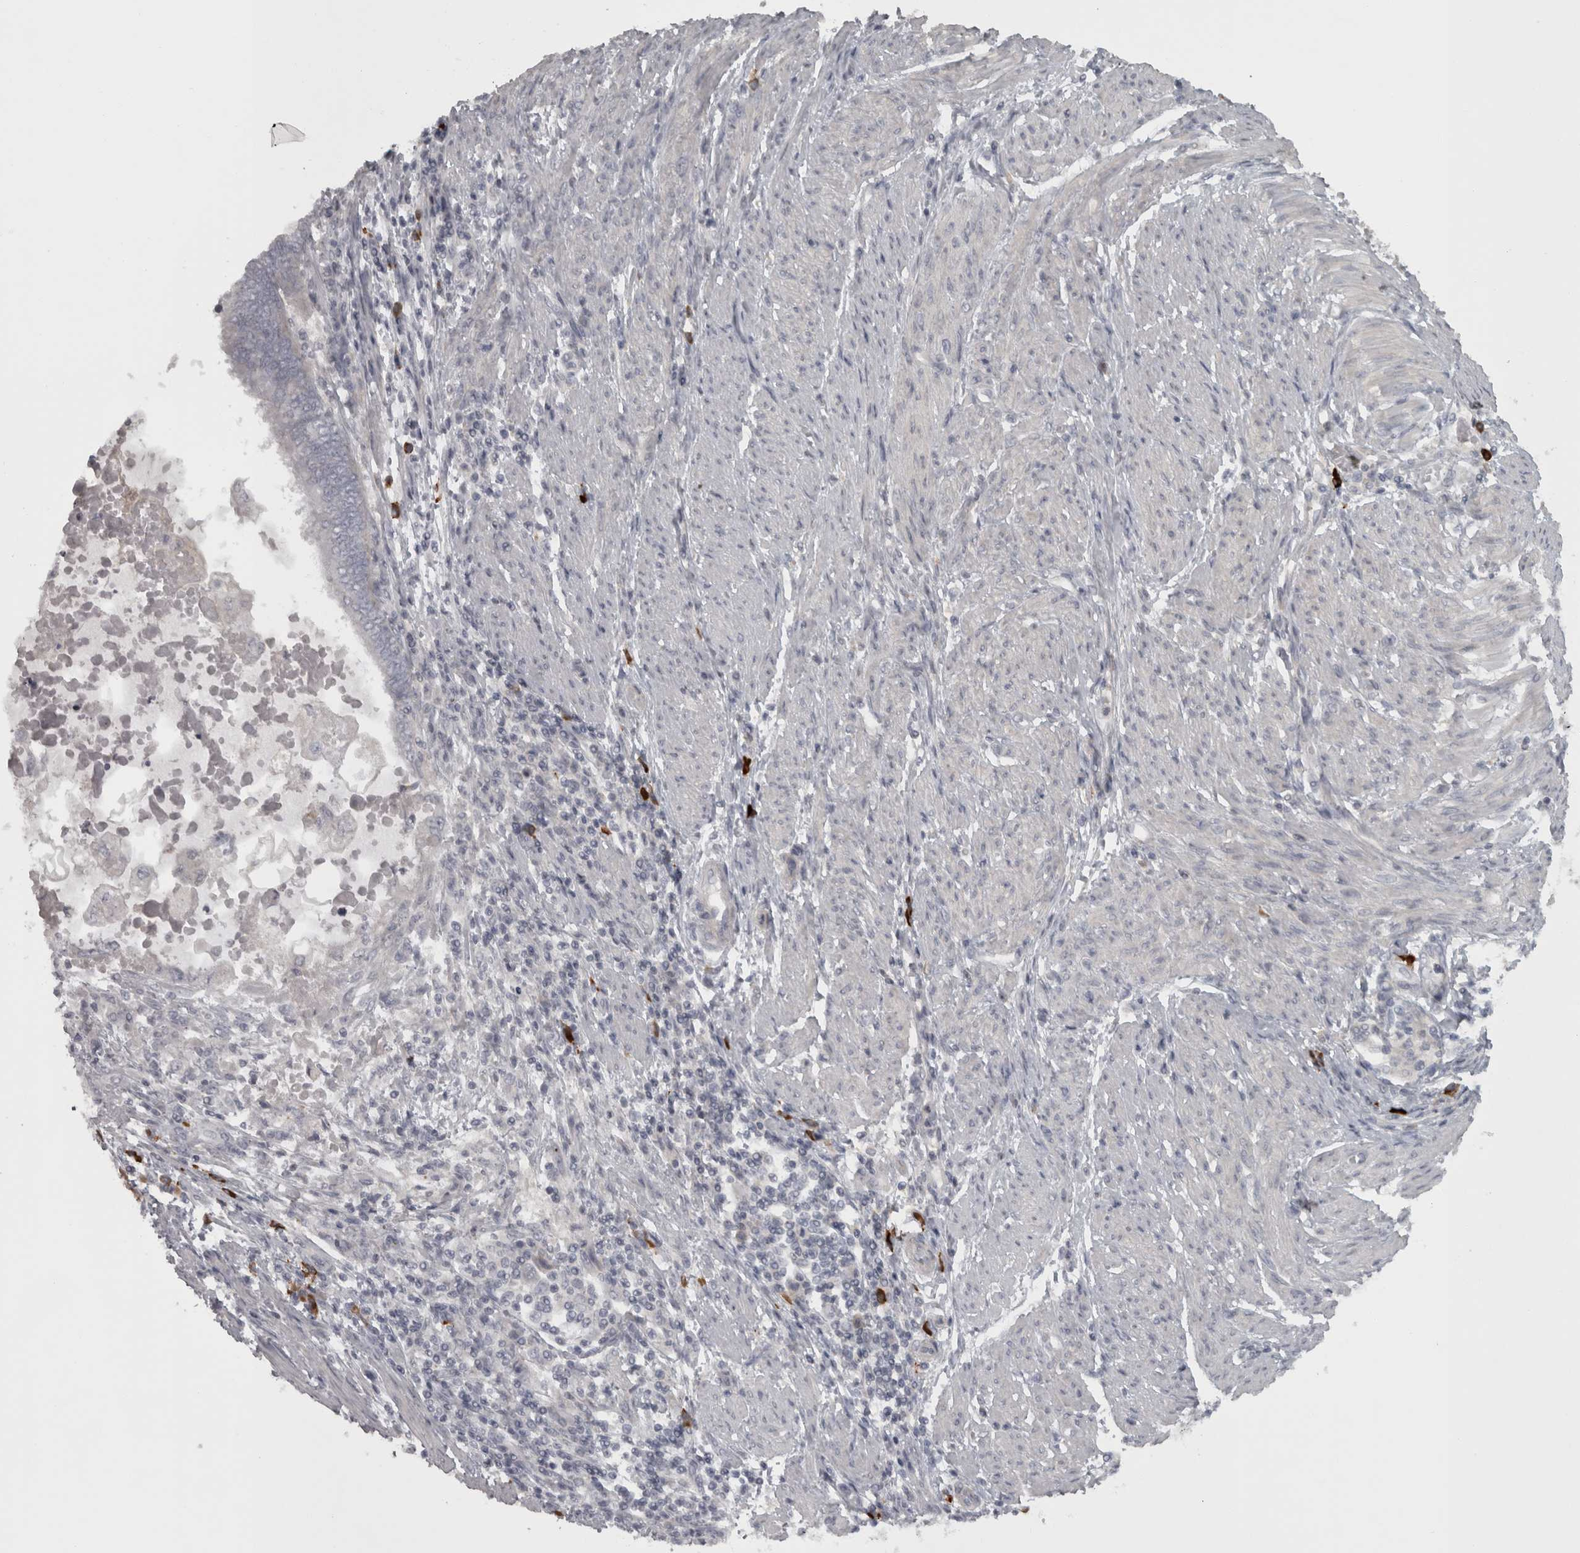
{"staining": {"intensity": "negative", "quantity": "none", "location": "none"}, "tissue": "endometrial cancer", "cell_type": "Tumor cells", "image_type": "cancer", "snomed": [{"axis": "morphology", "description": "Adenocarcinoma, NOS"}, {"axis": "topography", "description": "Uterus"}, {"axis": "topography", "description": "Endometrium"}], "caption": "An immunohistochemistry (IHC) micrograph of endometrial cancer (adenocarcinoma) is shown. There is no staining in tumor cells of endometrial cancer (adenocarcinoma). (Stains: DAB immunohistochemistry (IHC) with hematoxylin counter stain, Microscopy: brightfield microscopy at high magnification).", "gene": "SLCO5A1", "patient": {"sex": "female", "age": 70}}